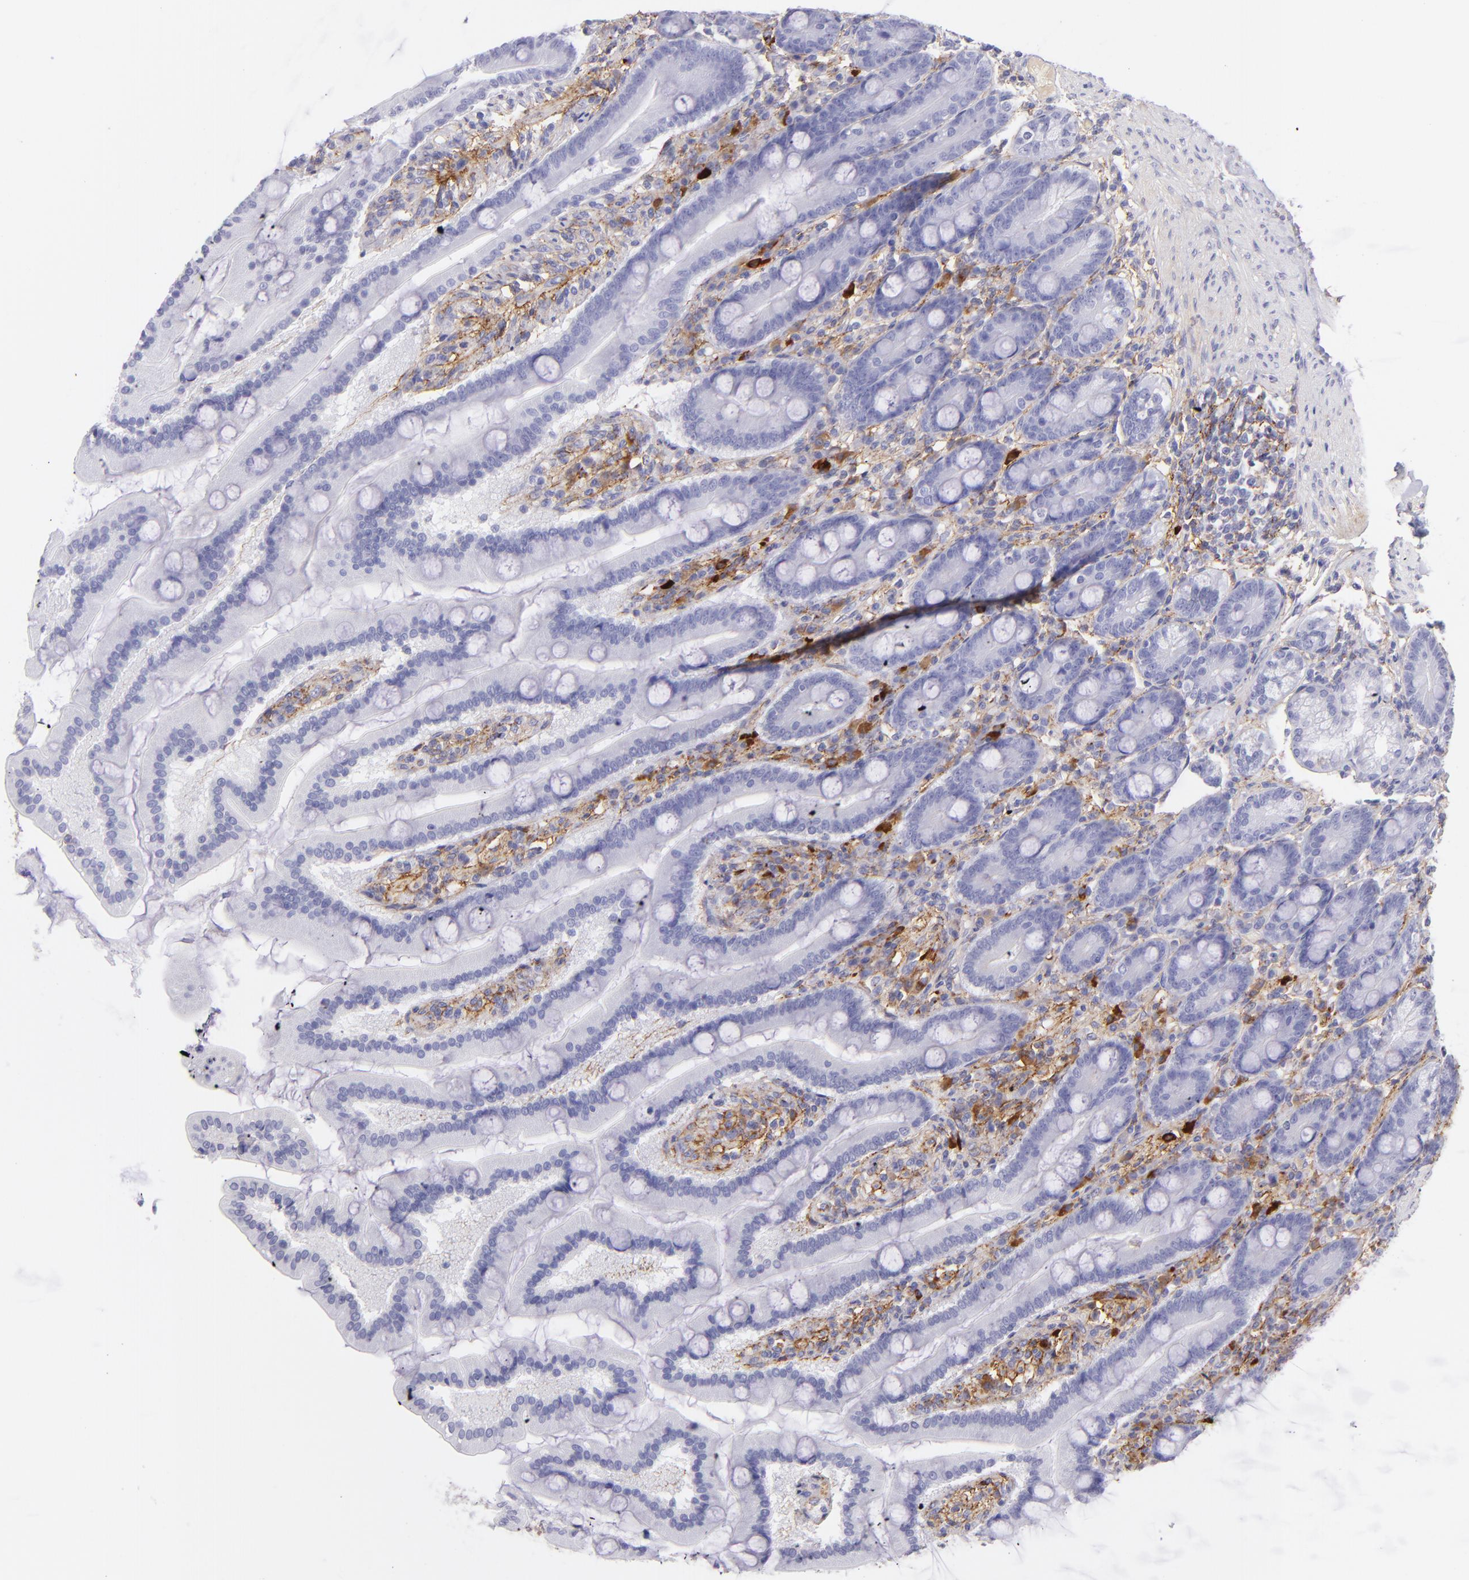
{"staining": {"intensity": "negative", "quantity": "none", "location": "none"}, "tissue": "duodenum", "cell_type": "Glandular cells", "image_type": "normal", "snomed": [{"axis": "morphology", "description": "Normal tissue, NOS"}, {"axis": "topography", "description": "Duodenum"}], "caption": "Duodenum stained for a protein using immunohistochemistry exhibits no expression glandular cells.", "gene": "CD81", "patient": {"sex": "female", "age": 64}}